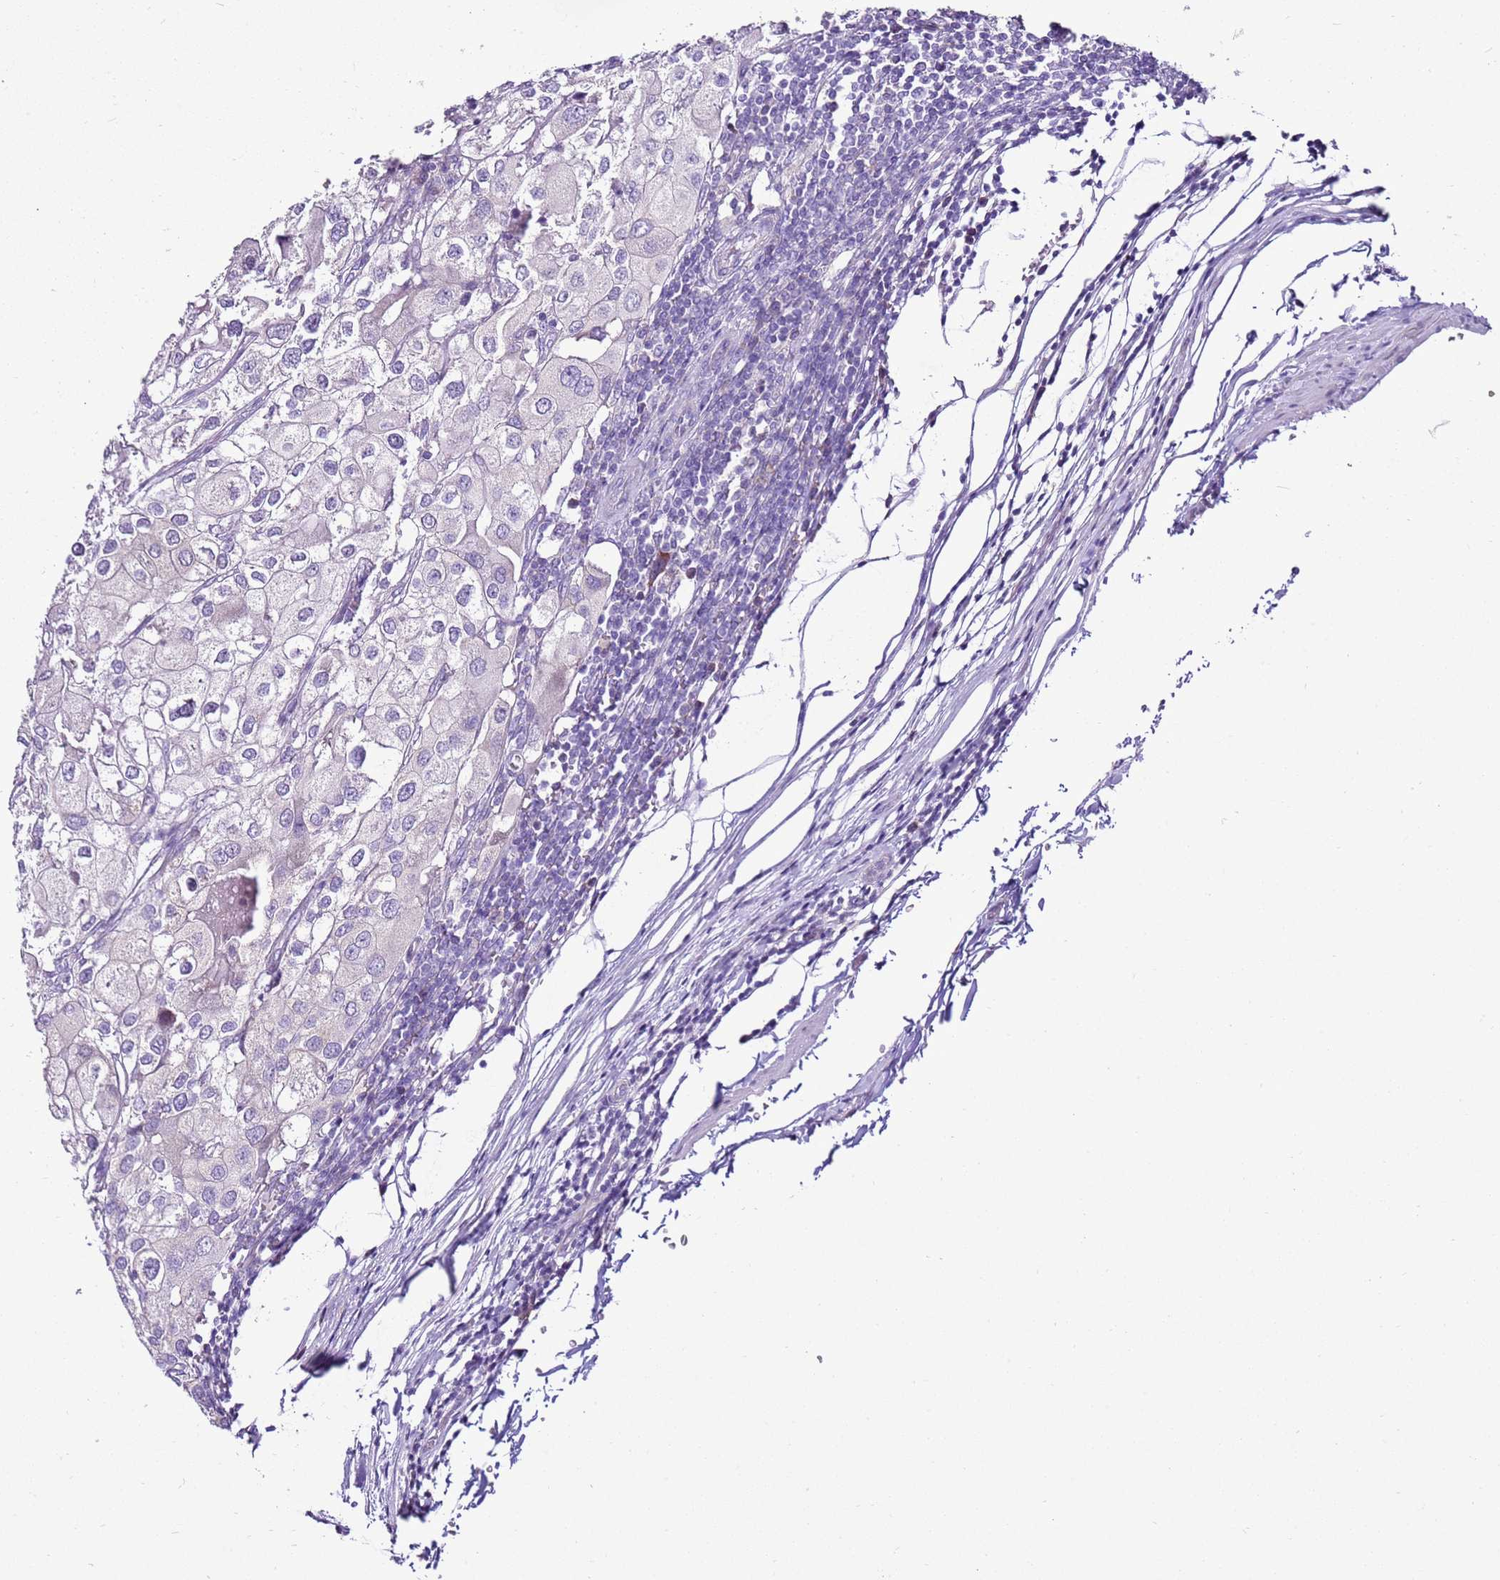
{"staining": {"intensity": "negative", "quantity": "none", "location": "none"}, "tissue": "urothelial cancer", "cell_type": "Tumor cells", "image_type": "cancer", "snomed": [{"axis": "morphology", "description": "Urothelial carcinoma, High grade"}, {"axis": "topography", "description": "Urinary bladder"}], "caption": "Photomicrograph shows no significant protein expression in tumor cells of high-grade urothelial carcinoma.", "gene": "SLC38A5", "patient": {"sex": "male", "age": 64}}